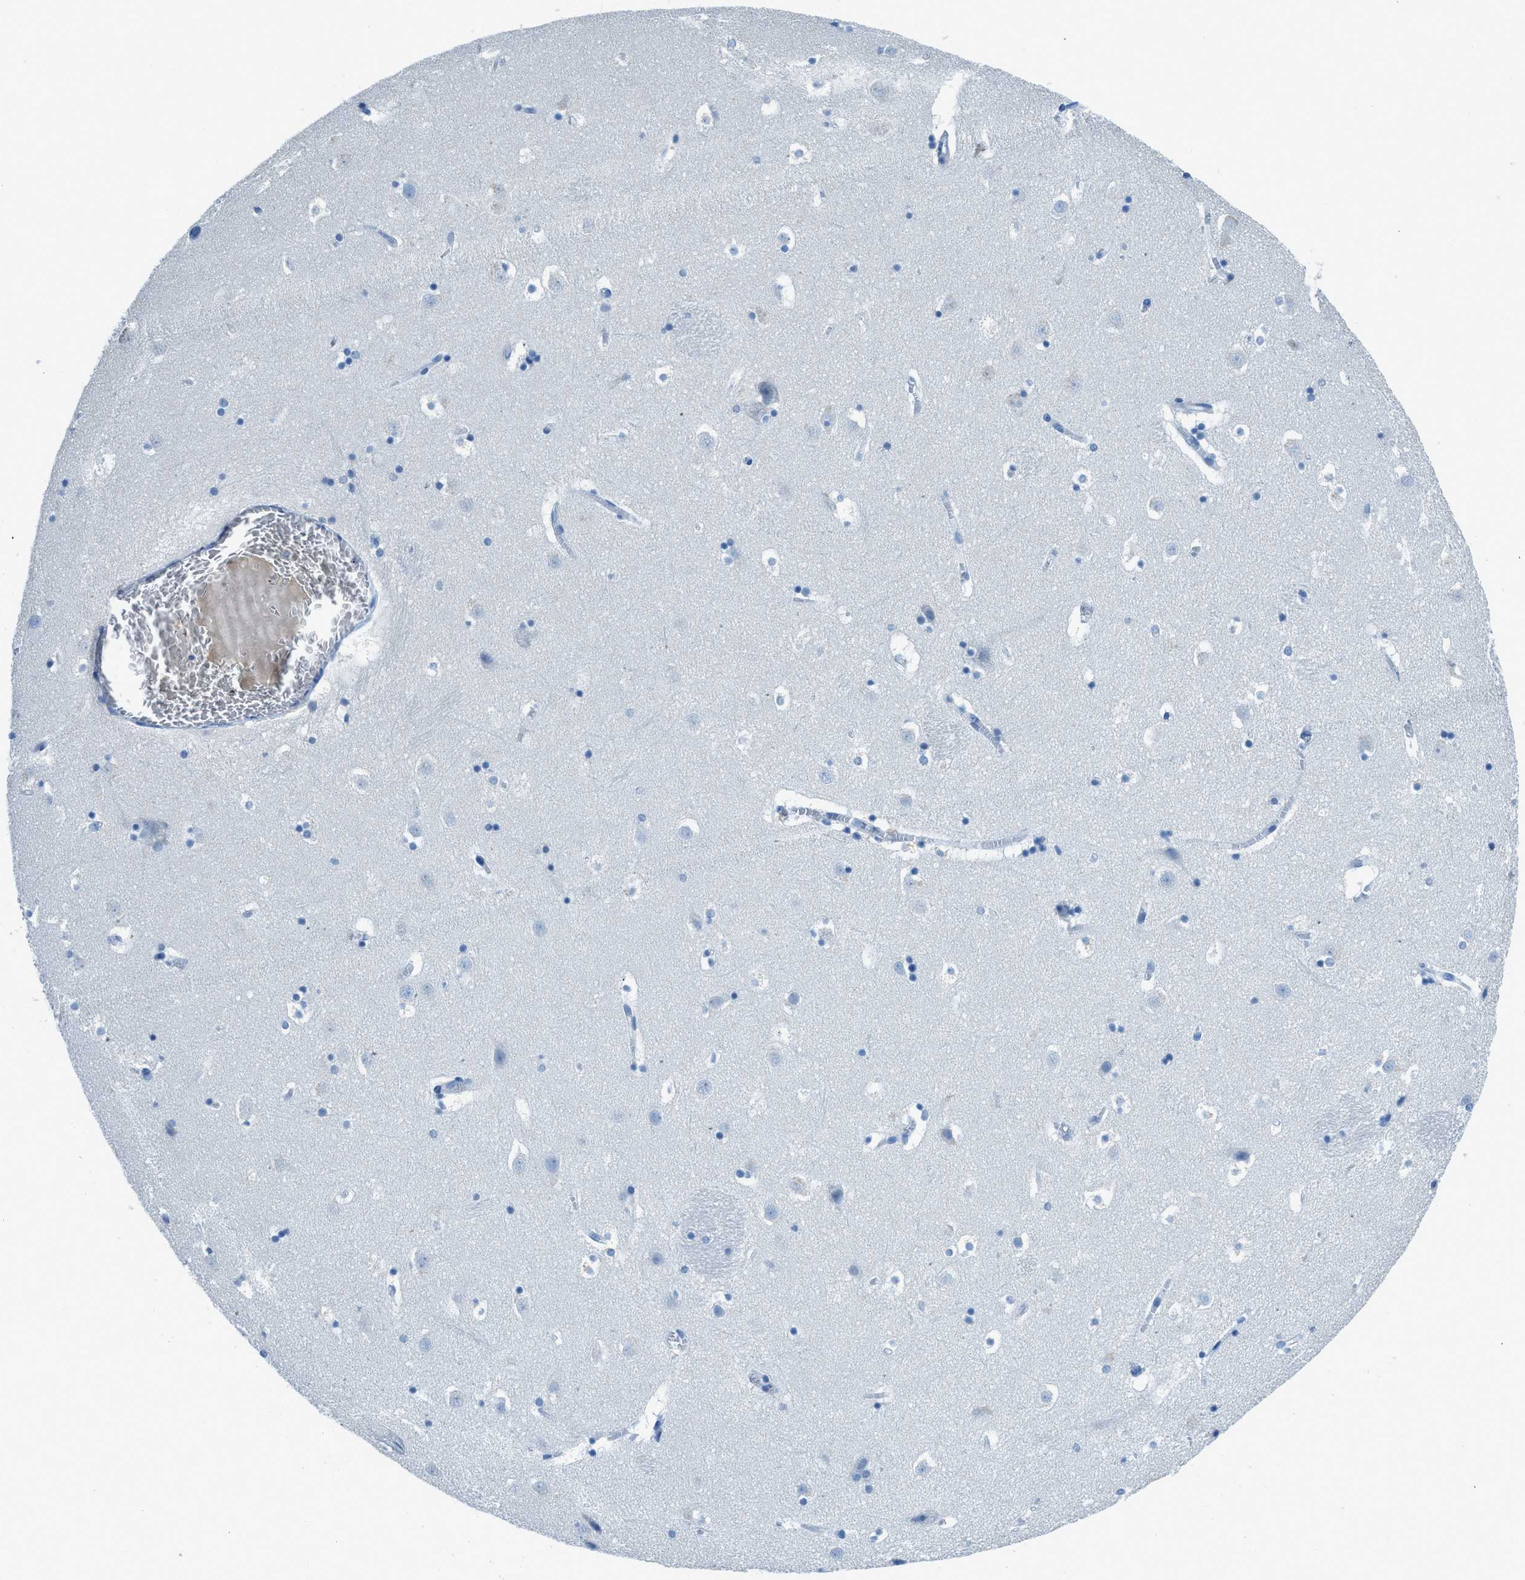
{"staining": {"intensity": "weak", "quantity": "<25%", "location": "cytoplasmic/membranous"}, "tissue": "caudate", "cell_type": "Glial cells", "image_type": "normal", "snomed": [{"axis": "morphology", "description": "Normal tissue, NOS"}, {"axis": "topography", "description": "Lateral ventricle wall"}], "caption": "This photomicrograph is of unremarkable caudate stained with IHC to label a protein in brown with the nuclei are counter-stained blue. There is no staining in glial cells. (DAB (3,3'-diaminobenzidine) immunohistochemistry with hematoxylin counter stain).", "gene": "ACAN", "patient": {"sex": "male", "age": 45}}